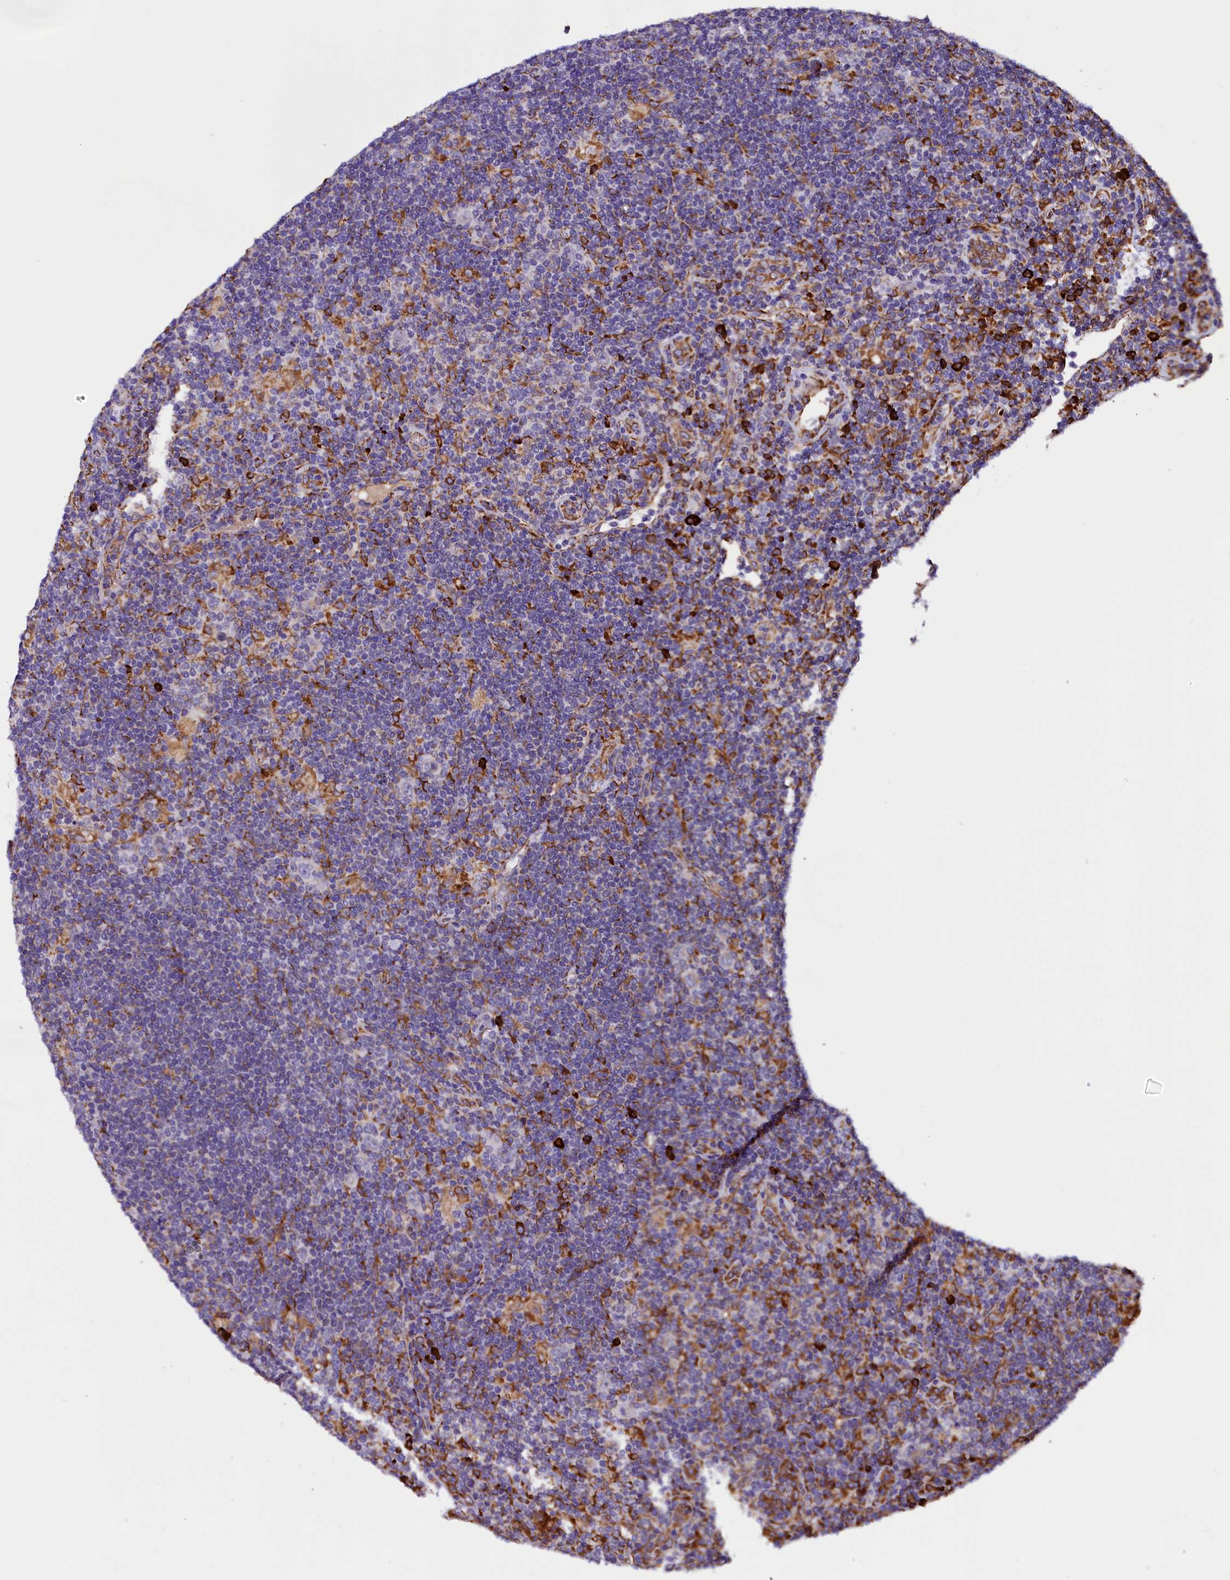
{"staining": {"intensity": "negative", "quantity": "none", "location": "none"}, "tissue": "lymphoma", "cell_type": "Tumor cells", "image_type": "cancer", "snomed": [{"axis": "morphology", "description": "Hodgkin's disease, NOS"}, {"axis": "topography", "description": "Lymph node"}], "caption": "Immunohistochemistry (IHC) micrograph of lymphoma stained for a protein (brown), which displays no staining in tumor cells.", "gene": "CAPS2", "patient": {"sex": "female", "age": 57}}